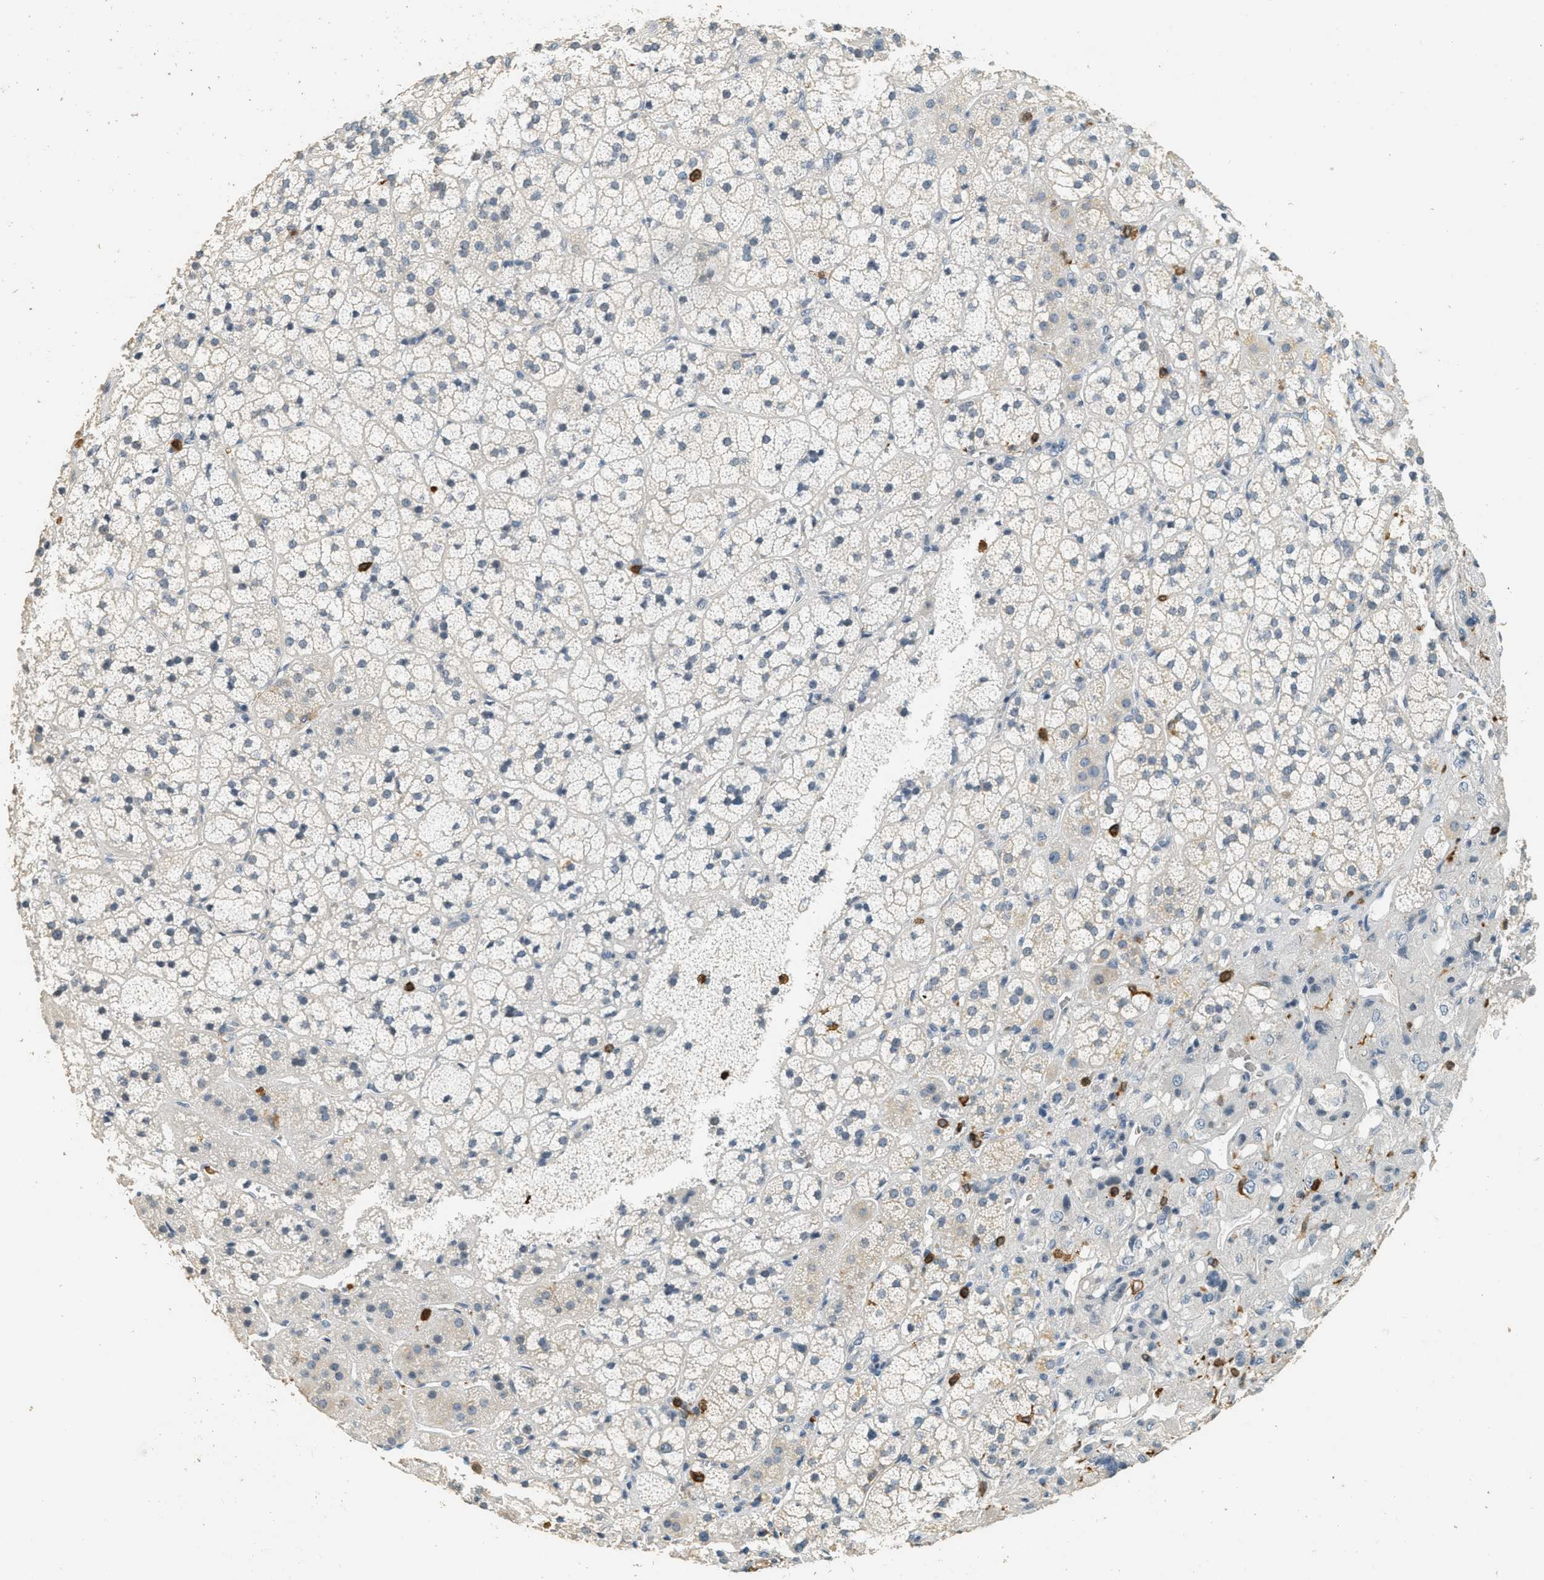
{"staining": {"intensity": "weak", "quantity": "<25%", "location": "cytoplasmic/membranous"}, "tissue": "adrenal gland", "cell_type": "Glandular cells", "image_type": "normal", "snomed": [{"axis": "morphology", "description": "Normal tissue, NOS"}, {"axis": "topography", "description": "Adrenal gland"}], "caption": "Immunohistochemistry of benign adrenal gland shows no staining in glandular cells. (Brightfield microscopy of DAB immunohistochemistry (IHC) at high magnification).", "gene": "LSP1", "patient": {"sex": "female", "age": 44}}